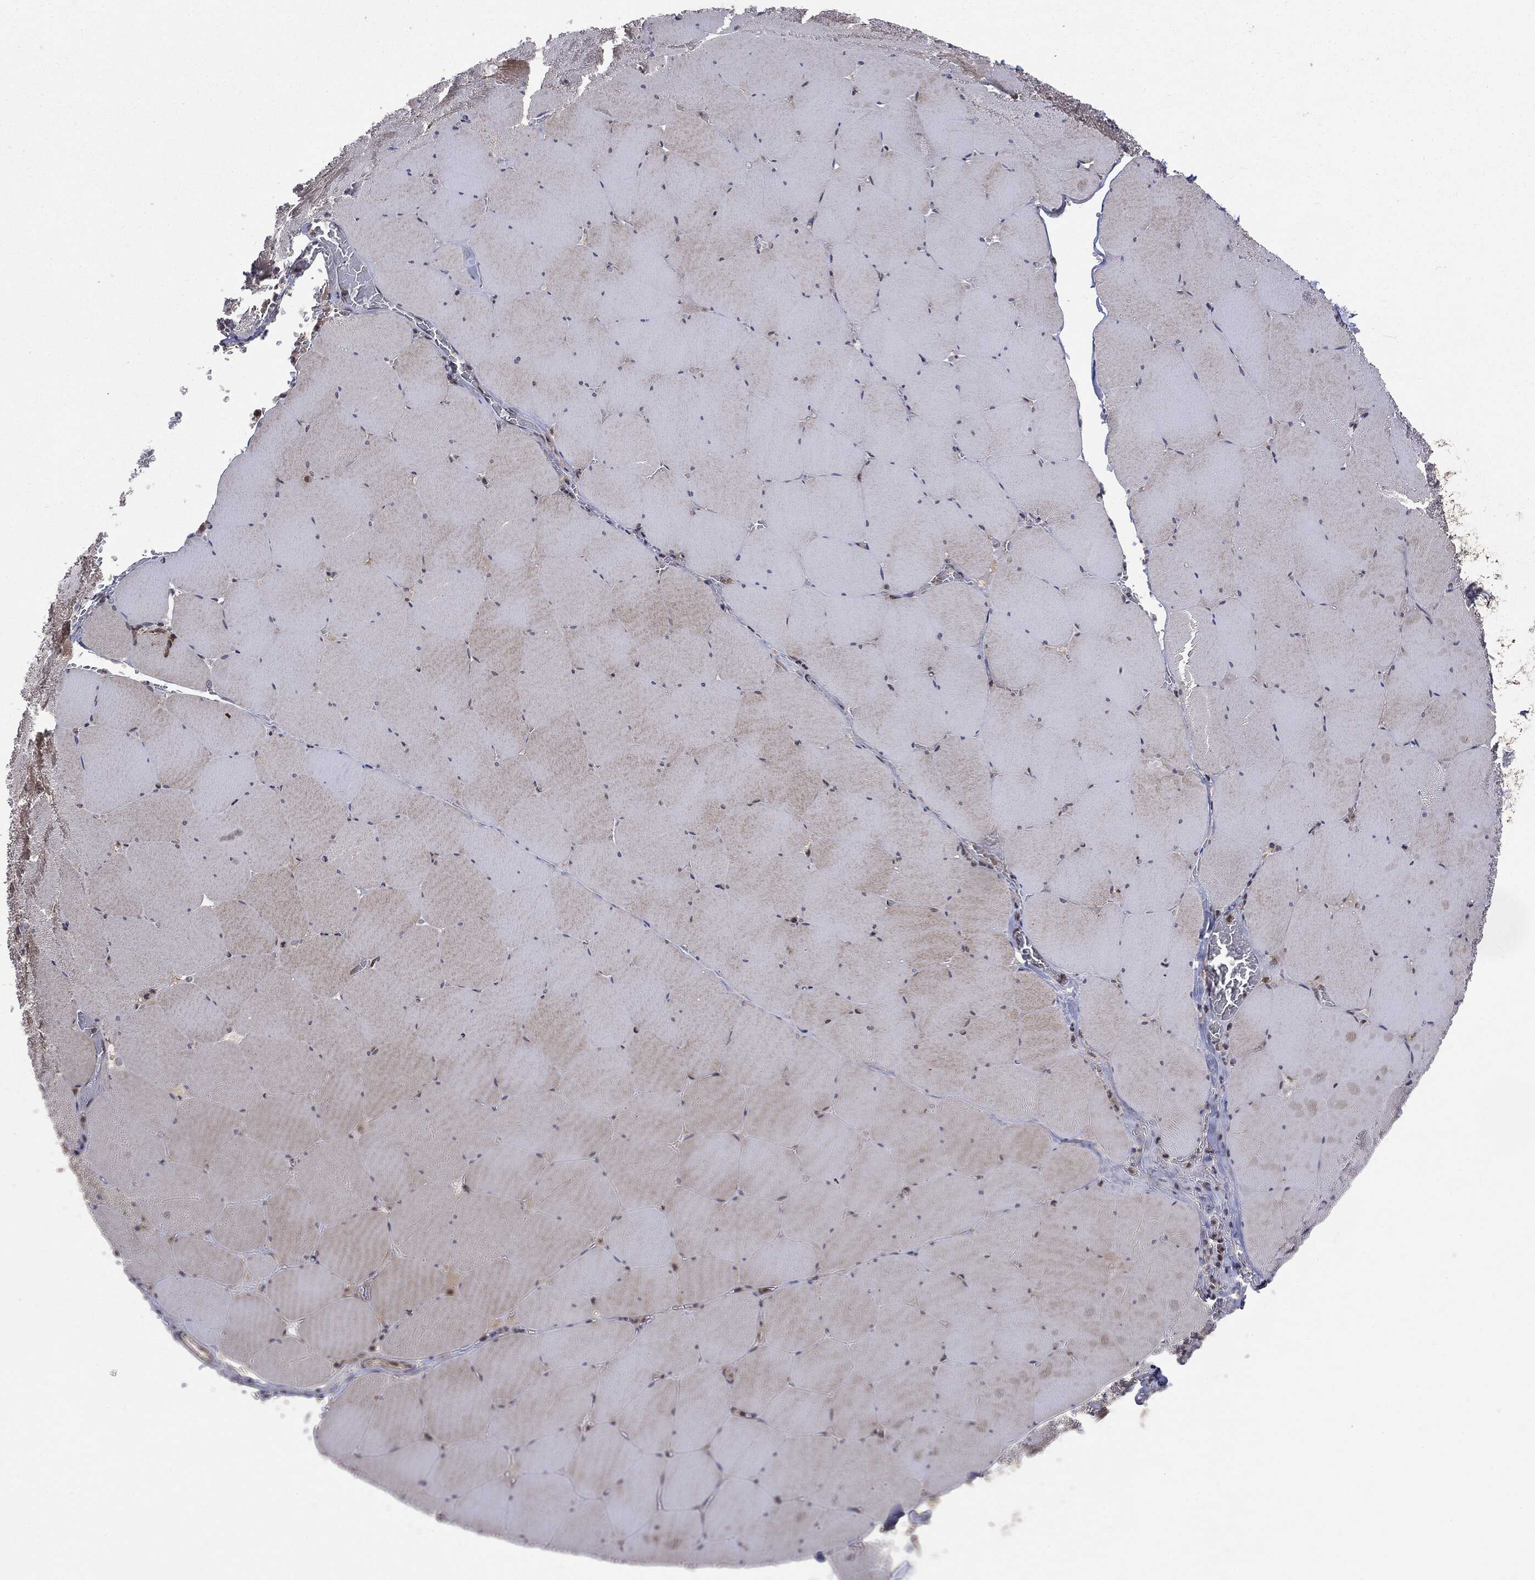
{"staining": {"intensity": "weak", "quantity": "<25%", "location": "cytoplasmic/membranous"}, "tissue": "skeletal muscle", "cell_type": "Myocytes", "image_type": "normal", "snomed": [{"axis": "morphology", "description": "Normal tissue, NOS"}, {"axis": "morphology", "description": "Malignant melanoma, Metastatic site"}, {"axis": "topography", "description": "Skeletal muscle"}], "caption": "An image of skeletal muscle stained for a protein demonstrates no brown staining in myocytes. Brightfield microscopy of IHC stained with DAB (brown) and hematoxylin (blue), captured at high magnification.", "gene": "PTPA", "patient": {"sex": "male", "age": 50}}